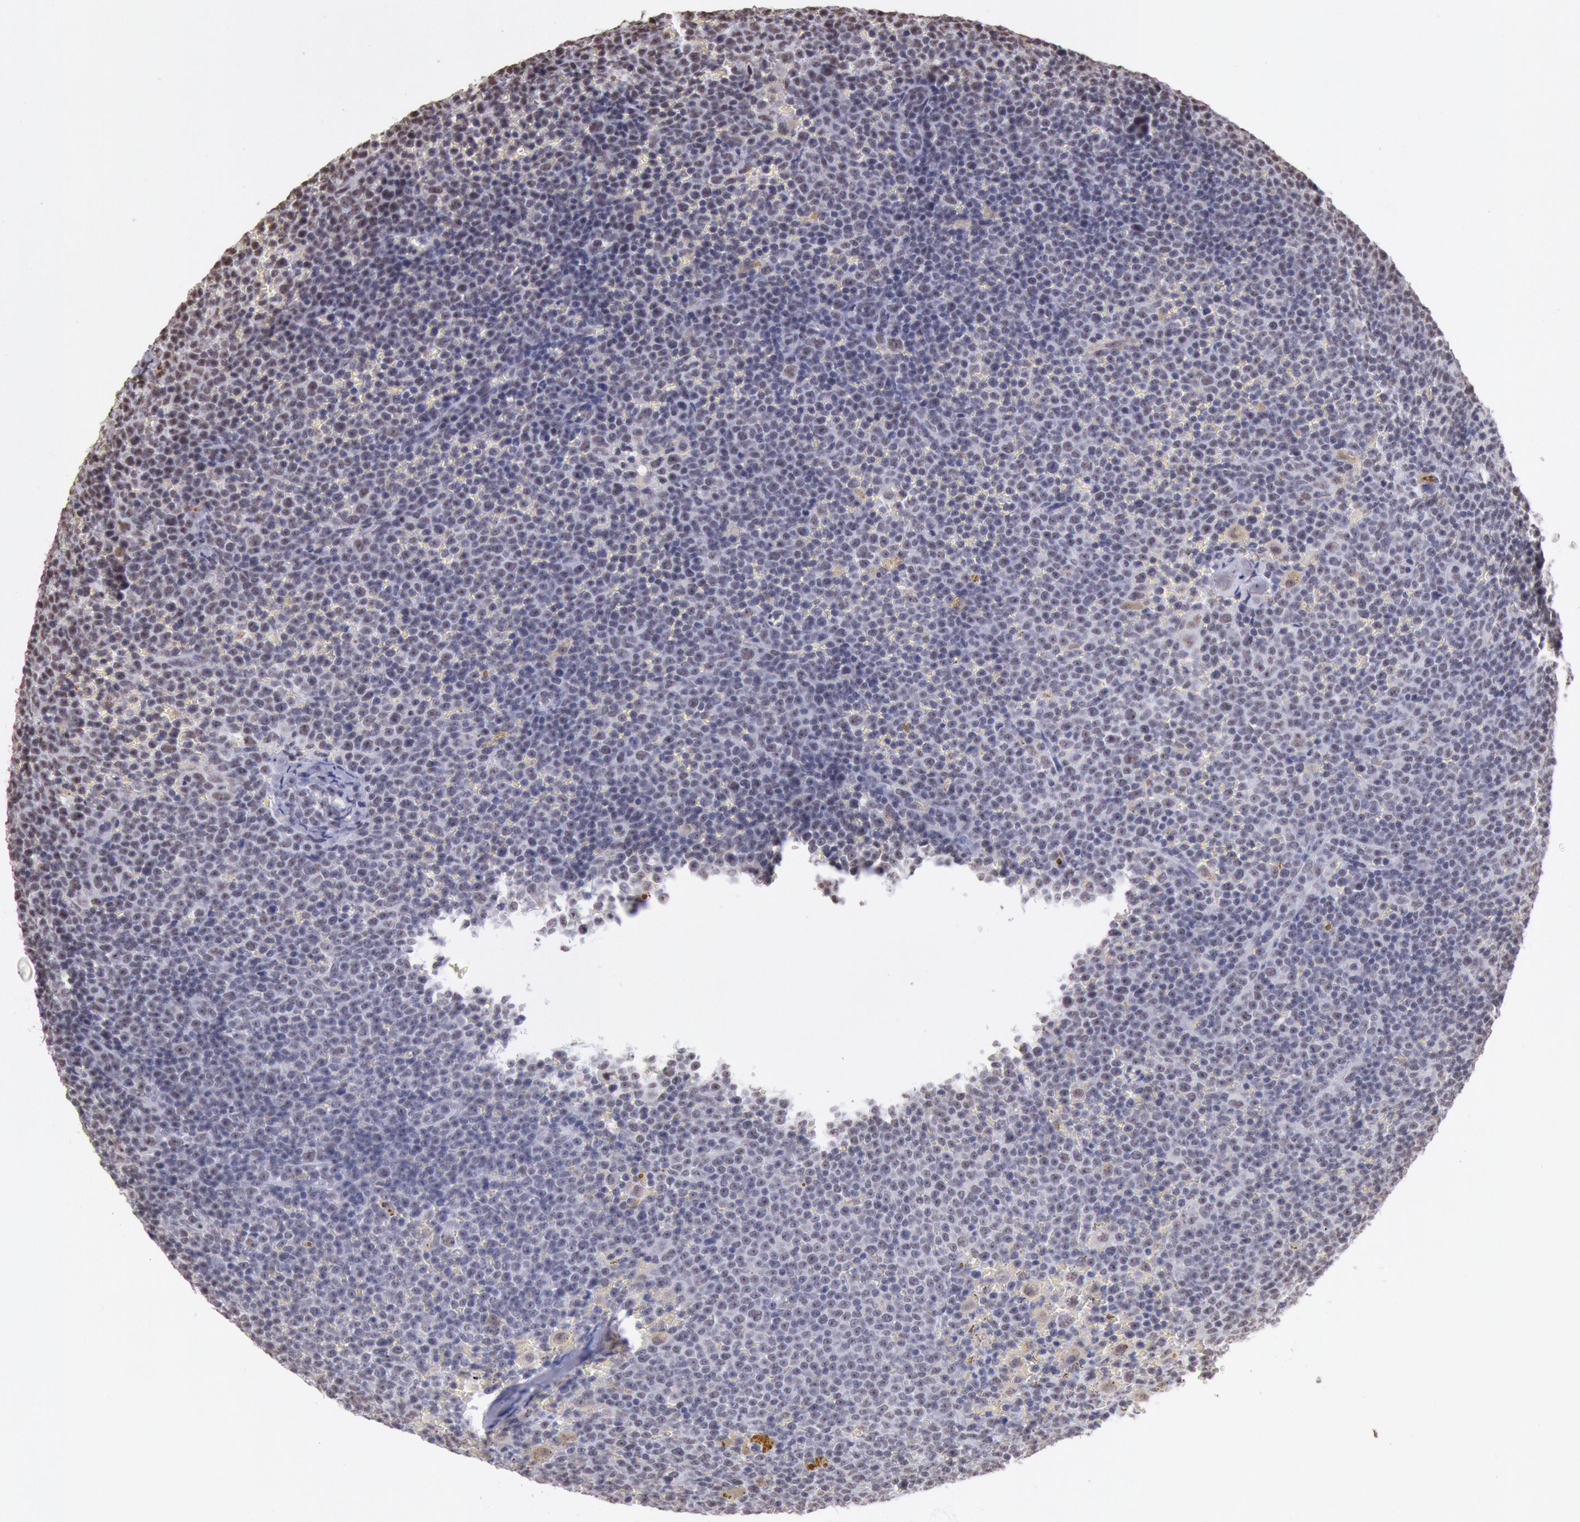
{"staining": {"intensity": "weak", "quantity": "<25%", "location": "nuclear"}, "tissue": "lymphoma", "cell_type": "Tumor cells", "image_type": "cancer", "snomed": [{"axis": "morphology", "description": "Malignant lymphoma, non-Hodgkin's type, Low grade"}, {"axis": "topography", "description": "Lymph node"}], "caption": "The image shows no significant expression in tumor cells of low-grade malignant lymphoma, non-Hodgkin's type.", "gene": "SNRPD3", "patient": {"sex": "male", "age": 50}}